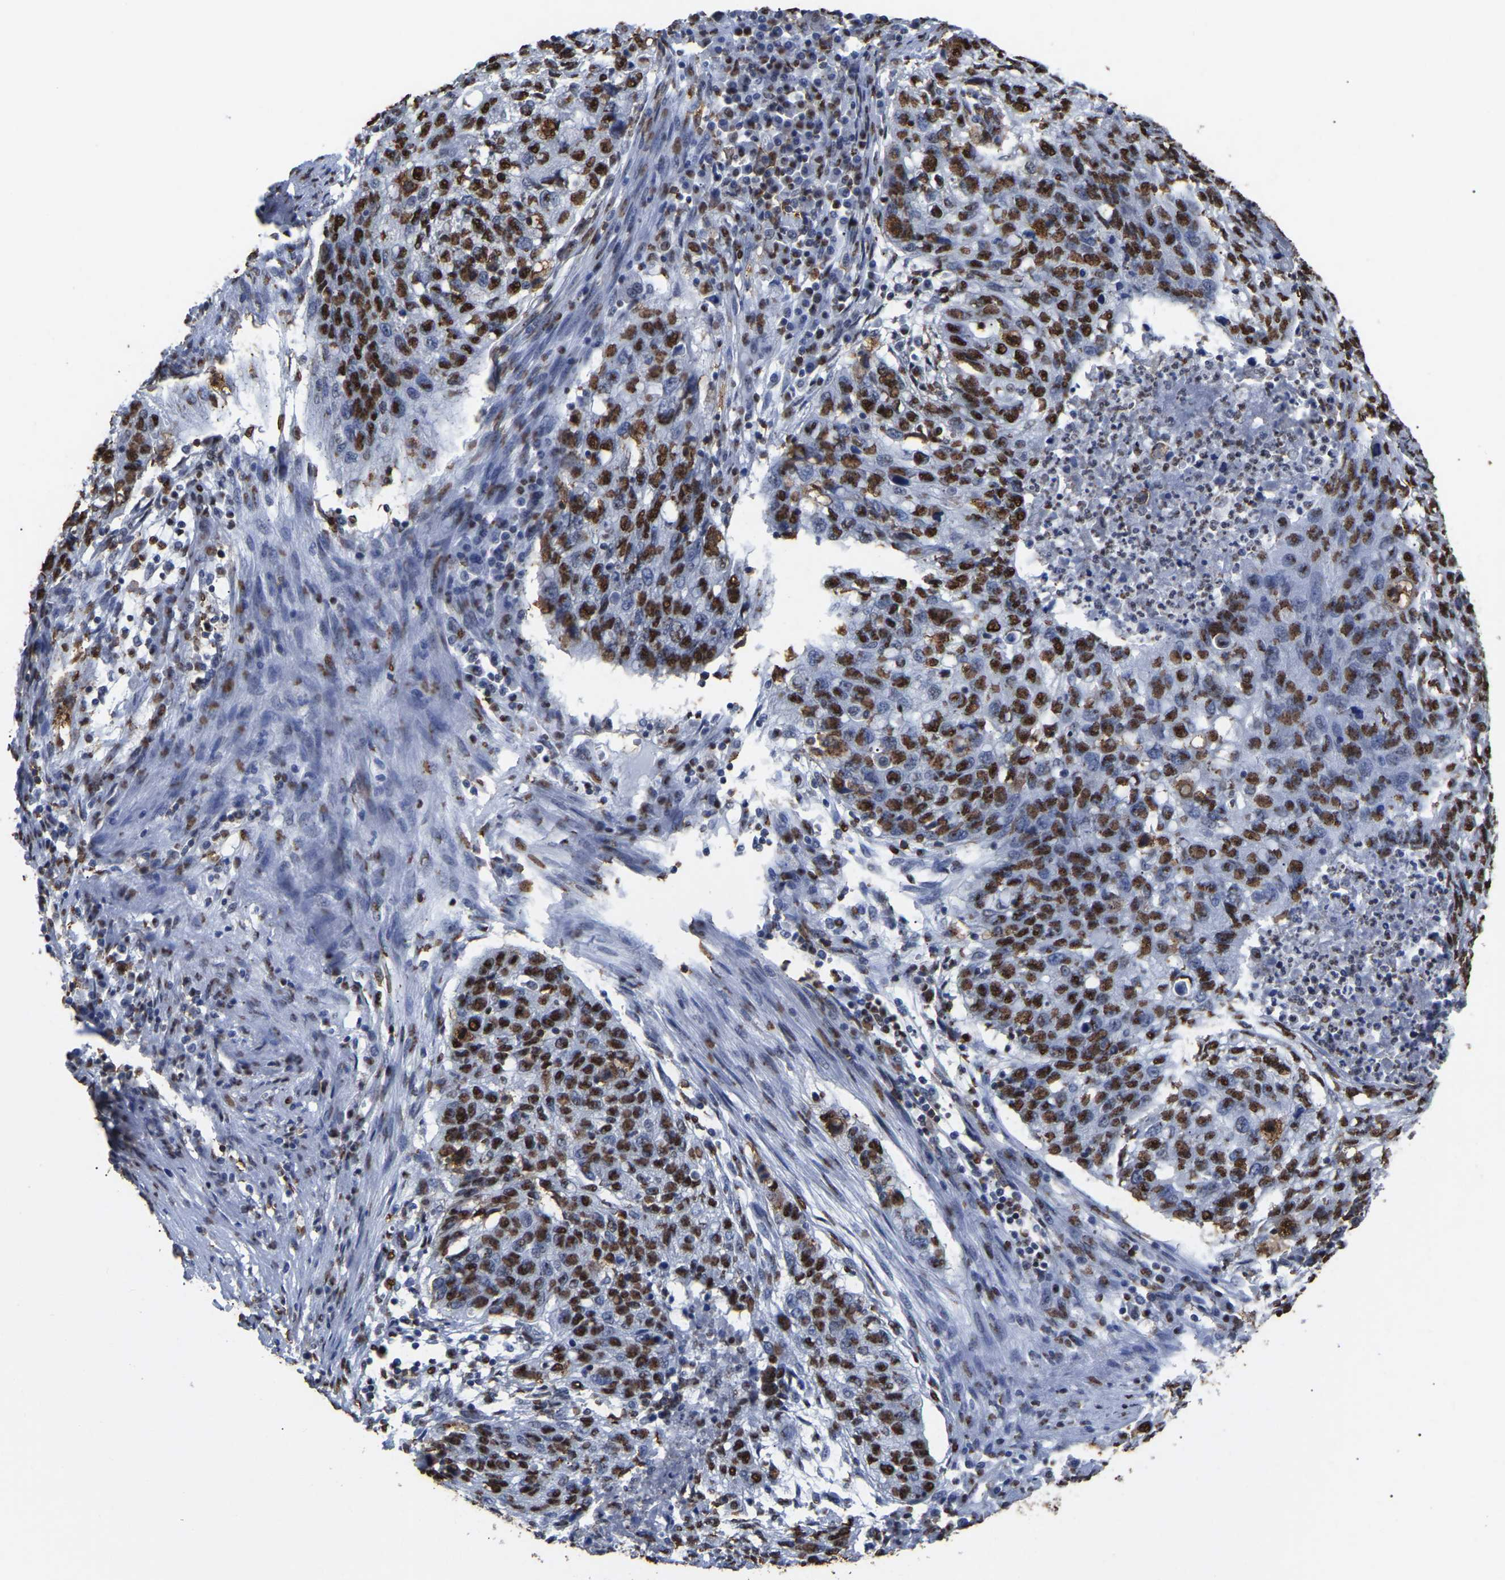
{"staining": {"intensity": "strong", "quantity": ">75%", "location": "nuclear"}, "tissue": "lung cancer", "cell_type": "Tumor cells", "image_type": "cancer", "snomed": [{"axis": "morphology", "description": "Squamous cell carcinoma, NOS"}, {"axis": "topography", "description": "Lung"}], "caption": "This histopathology image demonstrates immunohistochemistry staining of lung cancer, with high strong nuclear expression in about >75% of tumor cells.", "gene": "RBL2", "patient": {"sex": "female", "age": 63}}